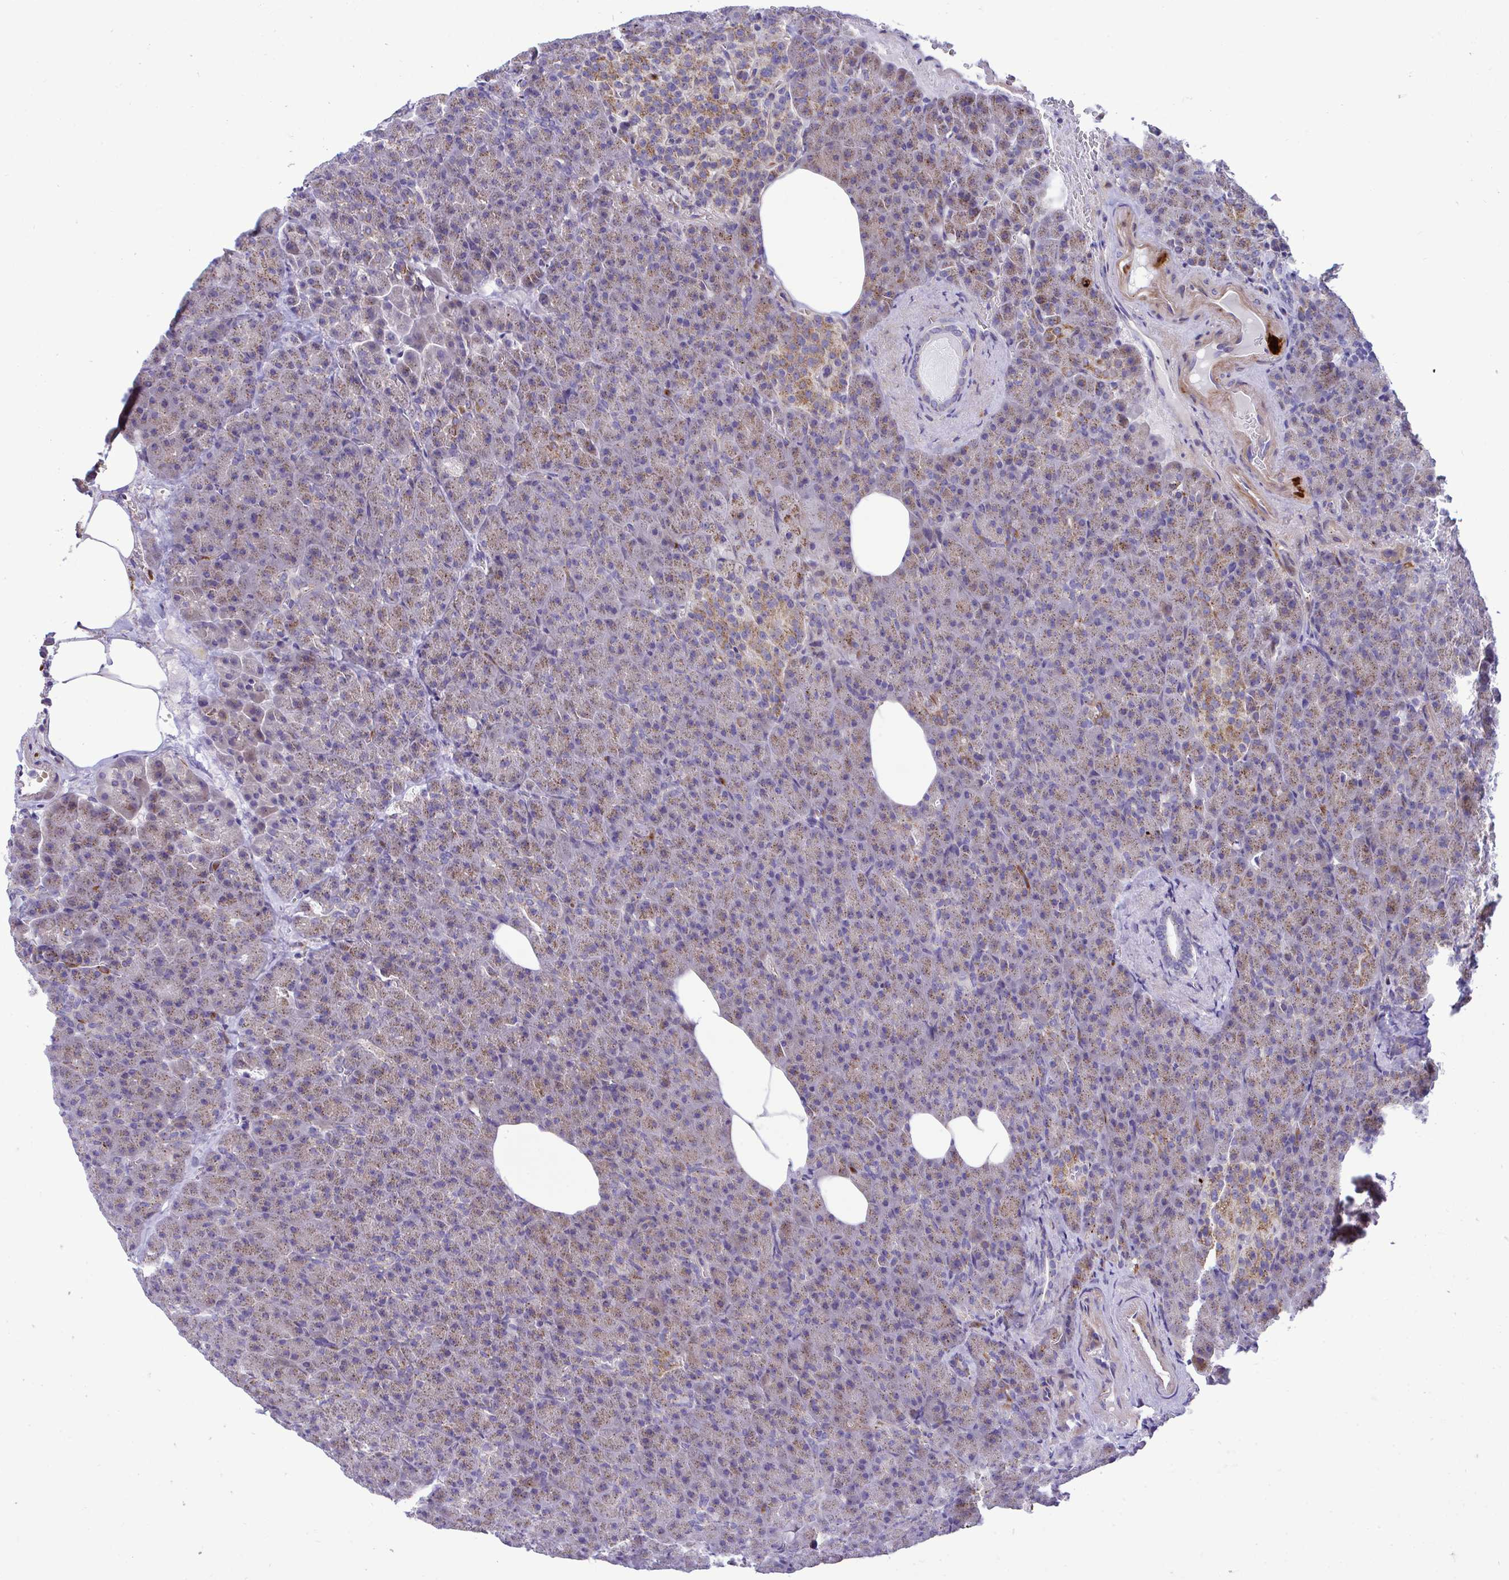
{"staining": {"intensity": "moderate", "quantity": "25%-75%", "location": "cytoplasmic/membranous"}, "tissue": "pancreas", "cell_type": "Exocrine glandular cells", "image_type": "normal", "snomed": [{"axis": "morphology", "description": "Normal tissue, NOS"}, {"axis": "topography", "description": "Pancreas"}], "caption": "IHC micrograph of benign human pancreas stained for a protein (brown), which demonstrates medium levels of moderate cytoplasmic/membranous expression in about 25%-75% of exocrine glandular cells.", "gene": "MRPS16", "patient": {"sex": "female", "age": 74}}